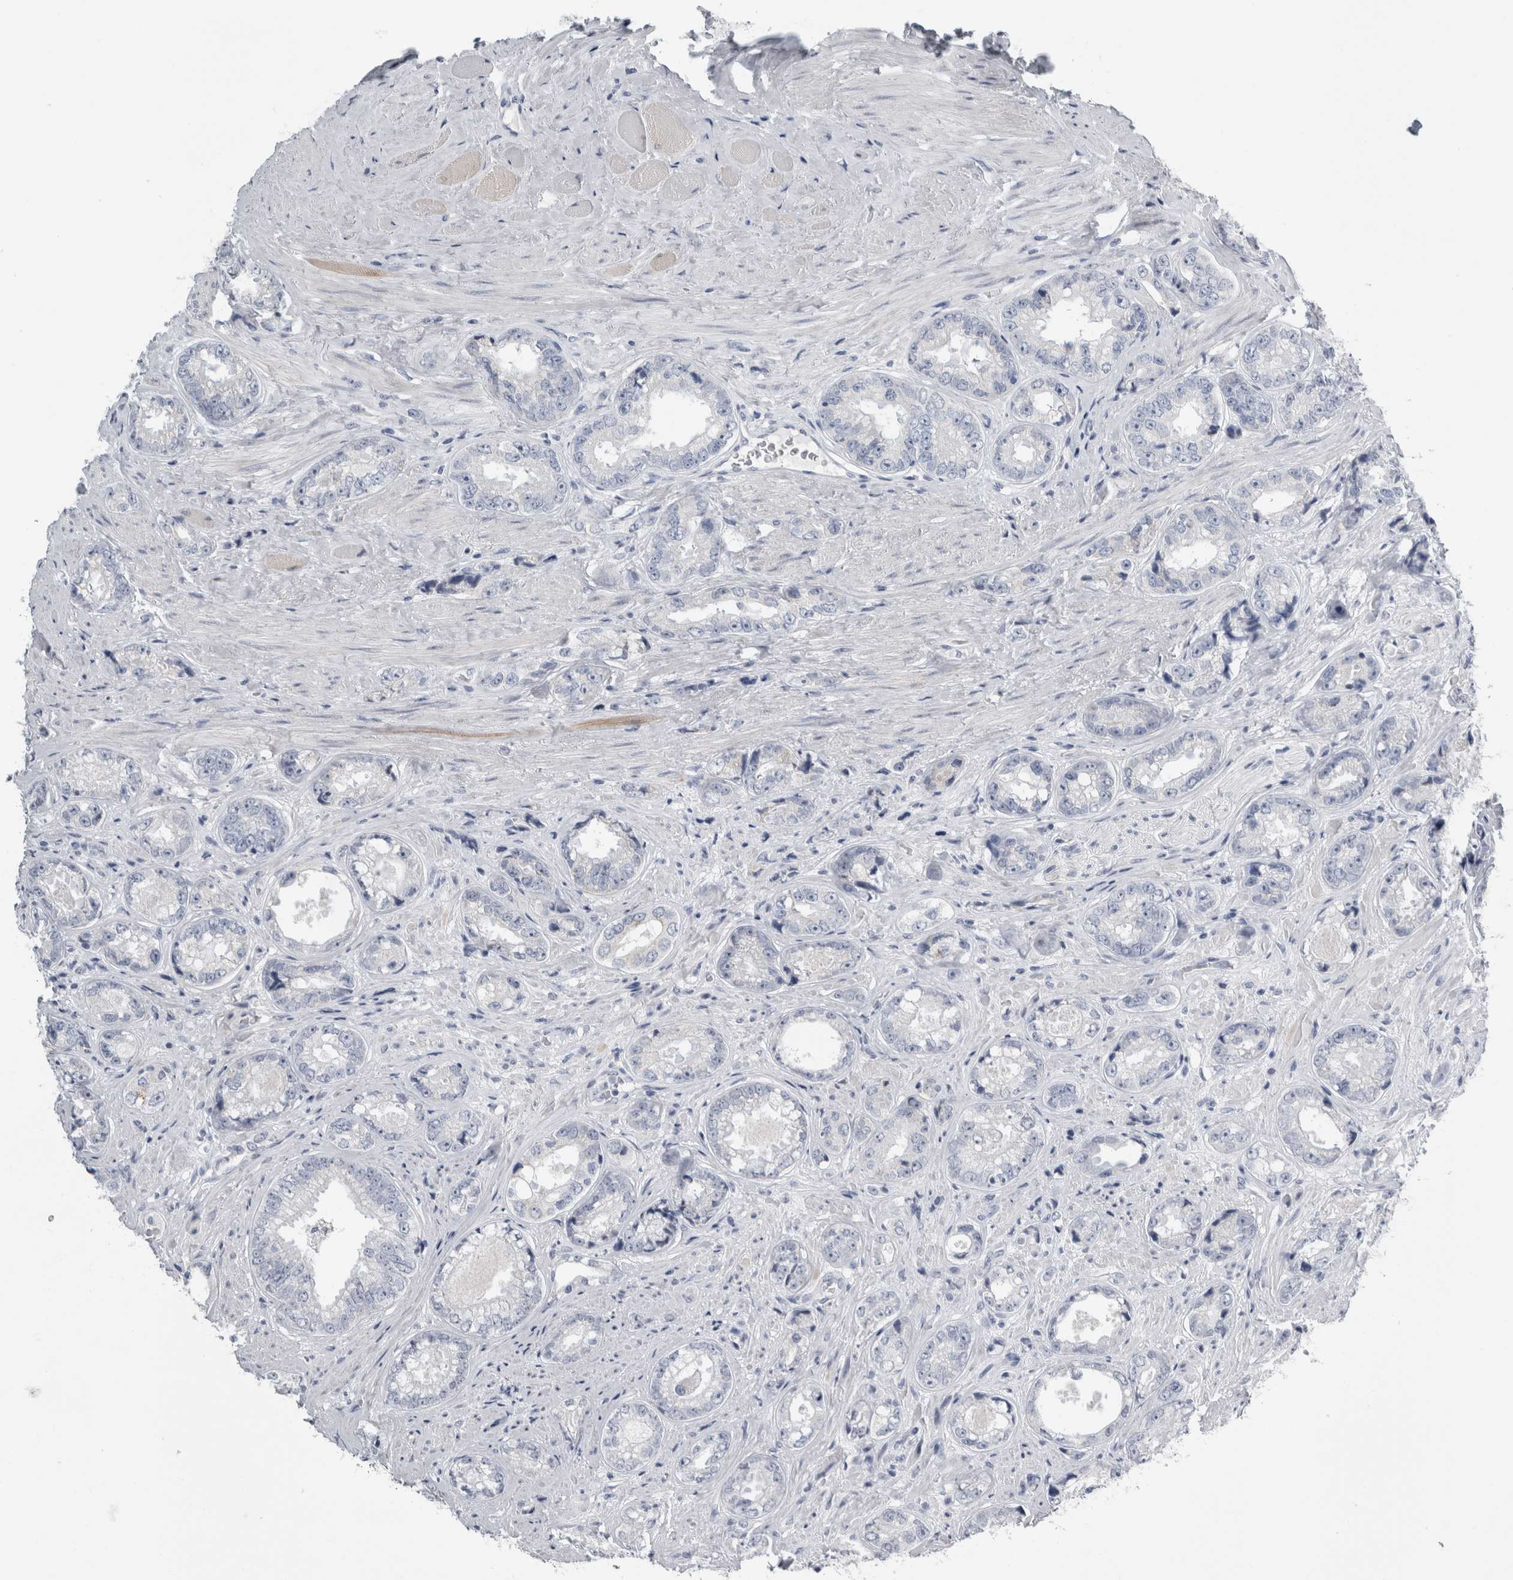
{"staining": {"intensity": "negative", "quantity": "none", "location": "none"}, "tissue": "prostate cancer", "cell_type": "Tumor cells", "image_type": "cancer", "snomed": [{"axis": "morphology", "description": "Adenocarcinoma, High grade"}, {"axis": "topography", "description": "Prostate"}], "caption": "A histopathology image of adenocarcinoma (high-grade) (prostate) stained for a protein demonstrates no brown staining in tumor cells.", "gene": "FXYD7", "patient": {"sex": "male", "age": 61}}